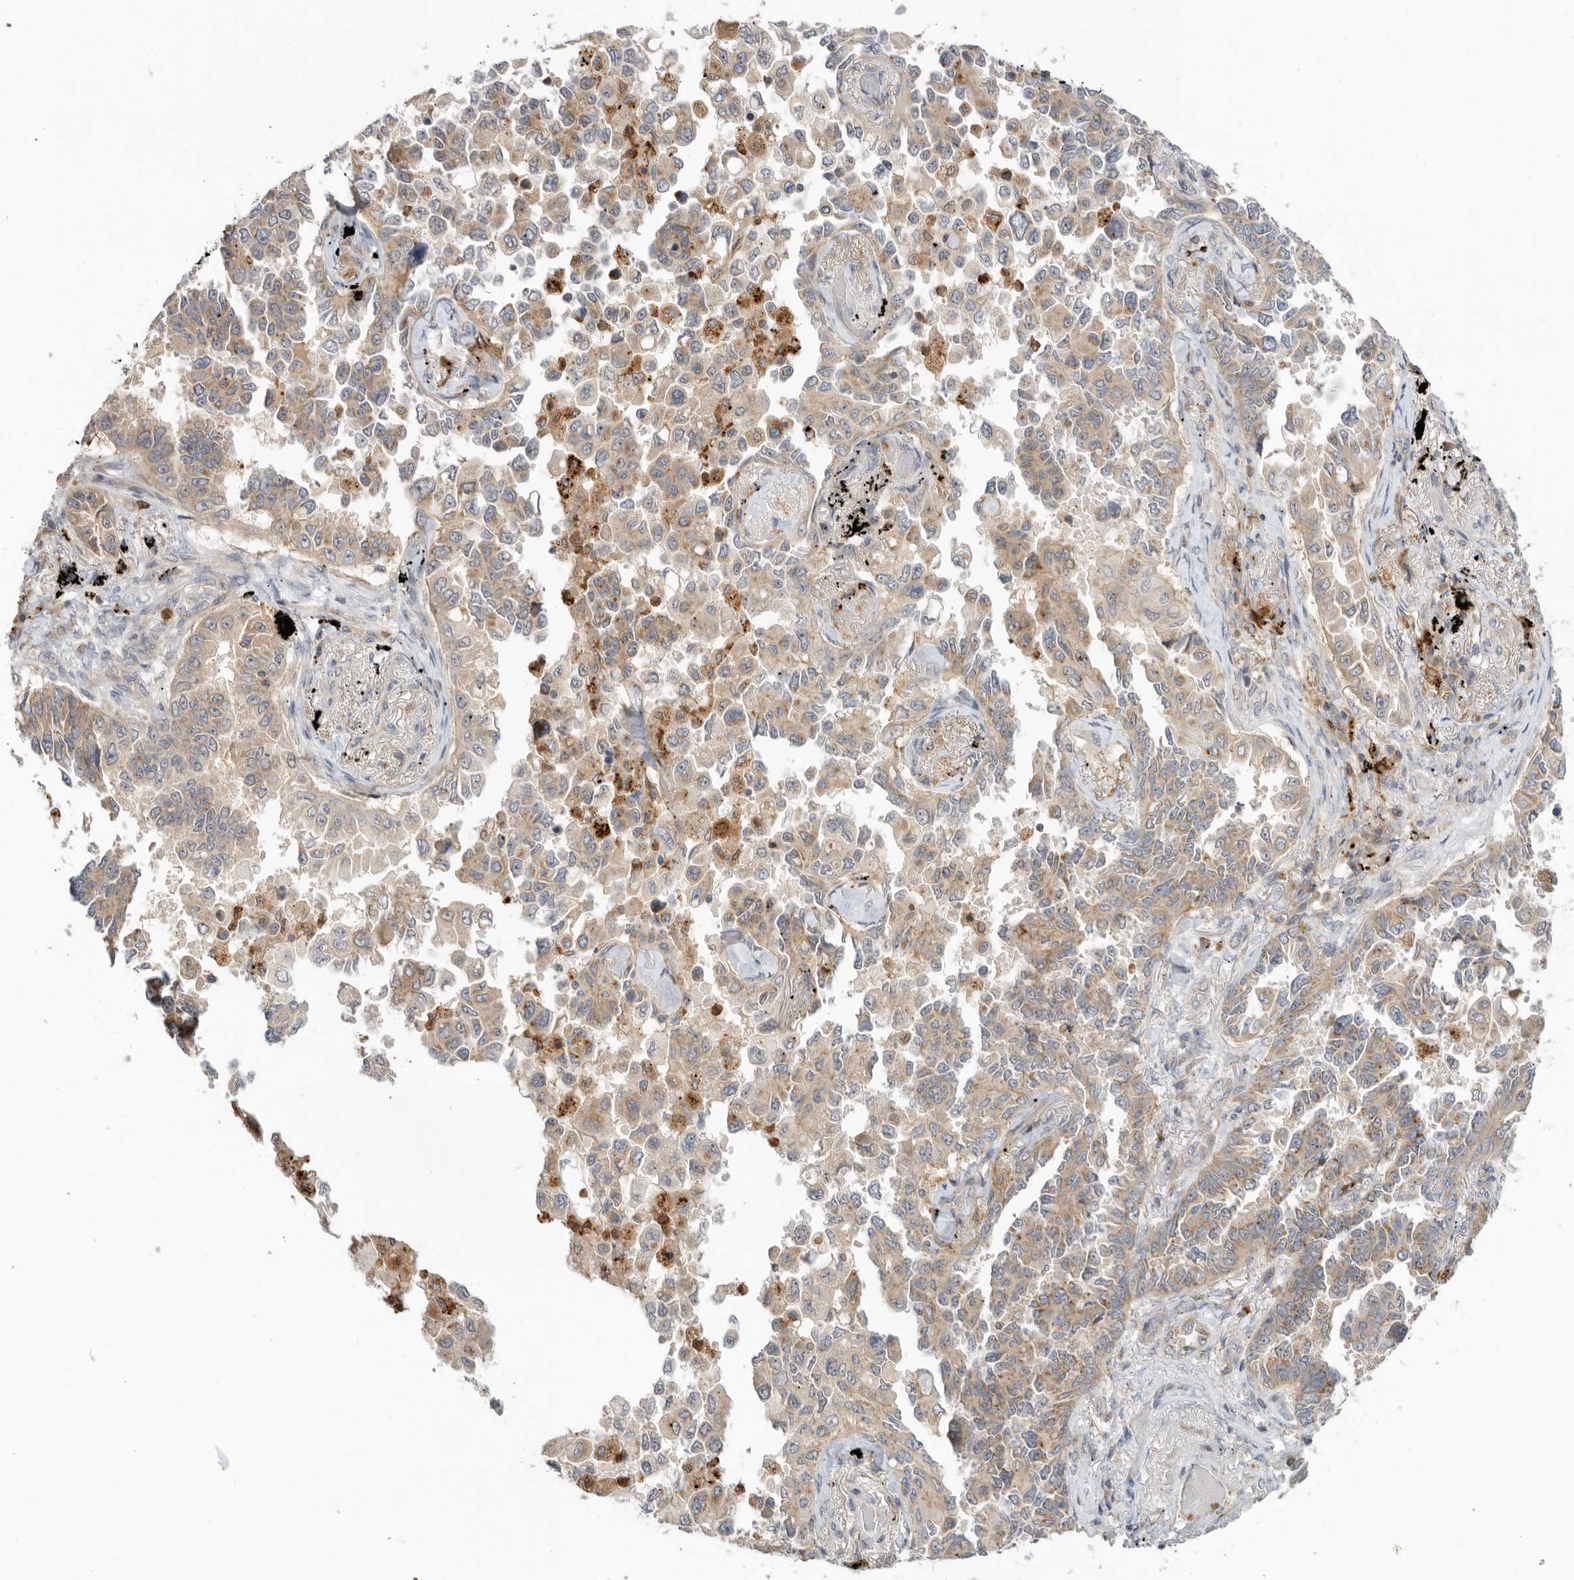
{"staining": {"intensity": "weak", "quantity": ">75%", "location": "cytoplasmic/membranous"}, "tissue": "lung cancer", "cell_type": "Tumor cells", "image_type": "cancer", "snomed": [{"axis": "morphology", "description": "Adenocarcinoma, NOS"}, {"axis": "topography", "description": "Lung"}], "caption": "A brown stain shows weak cytoplasmic/membranous expression of a protein in human lung cancer (adenocarcinoma) tumor cells.", "gene": "GNE", "patient": {"sex": "female", "age": 67}}